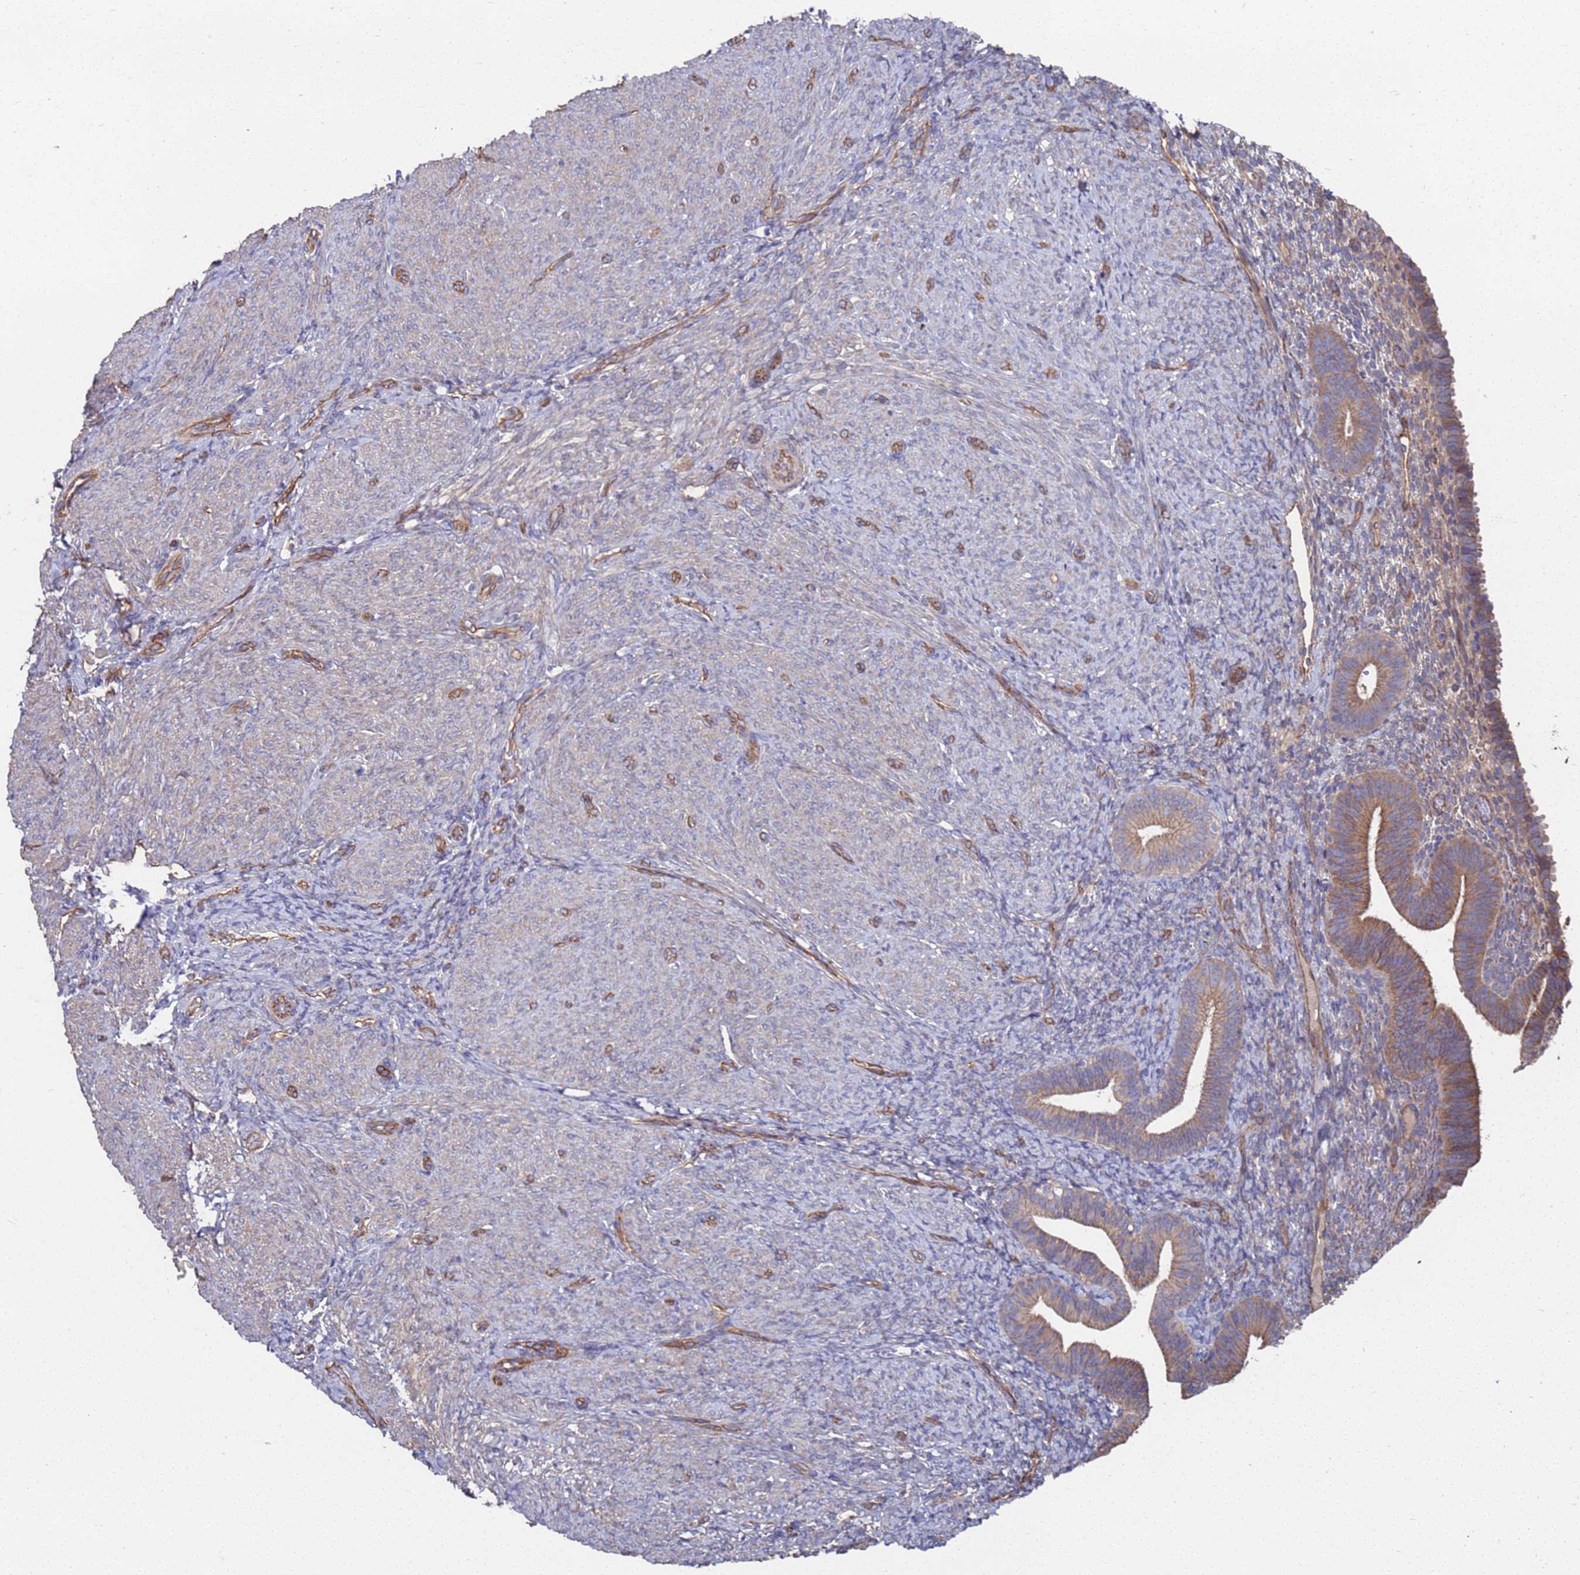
{"staining": {"intensity": "negative", "quantity": "none", "location": "none"}, "tissue": "endometrium", "cell_type": "Cells in endometrial stroma", "image_type": "normal", "snomed": [{"axis": "morphology", "description": "Normal tissue, NOS"}, {"axis": "topography", "description": "Endometrium"}], "caption": "High magnification brightfield microscopy of benign endometrium stained with DAB (brown) and counterstained with hematoxylin (blue): cells in endometrial stroma show no significant expression.", "gene": "NDUFAF6", "patient": {"sex": "female", "age": 65}}